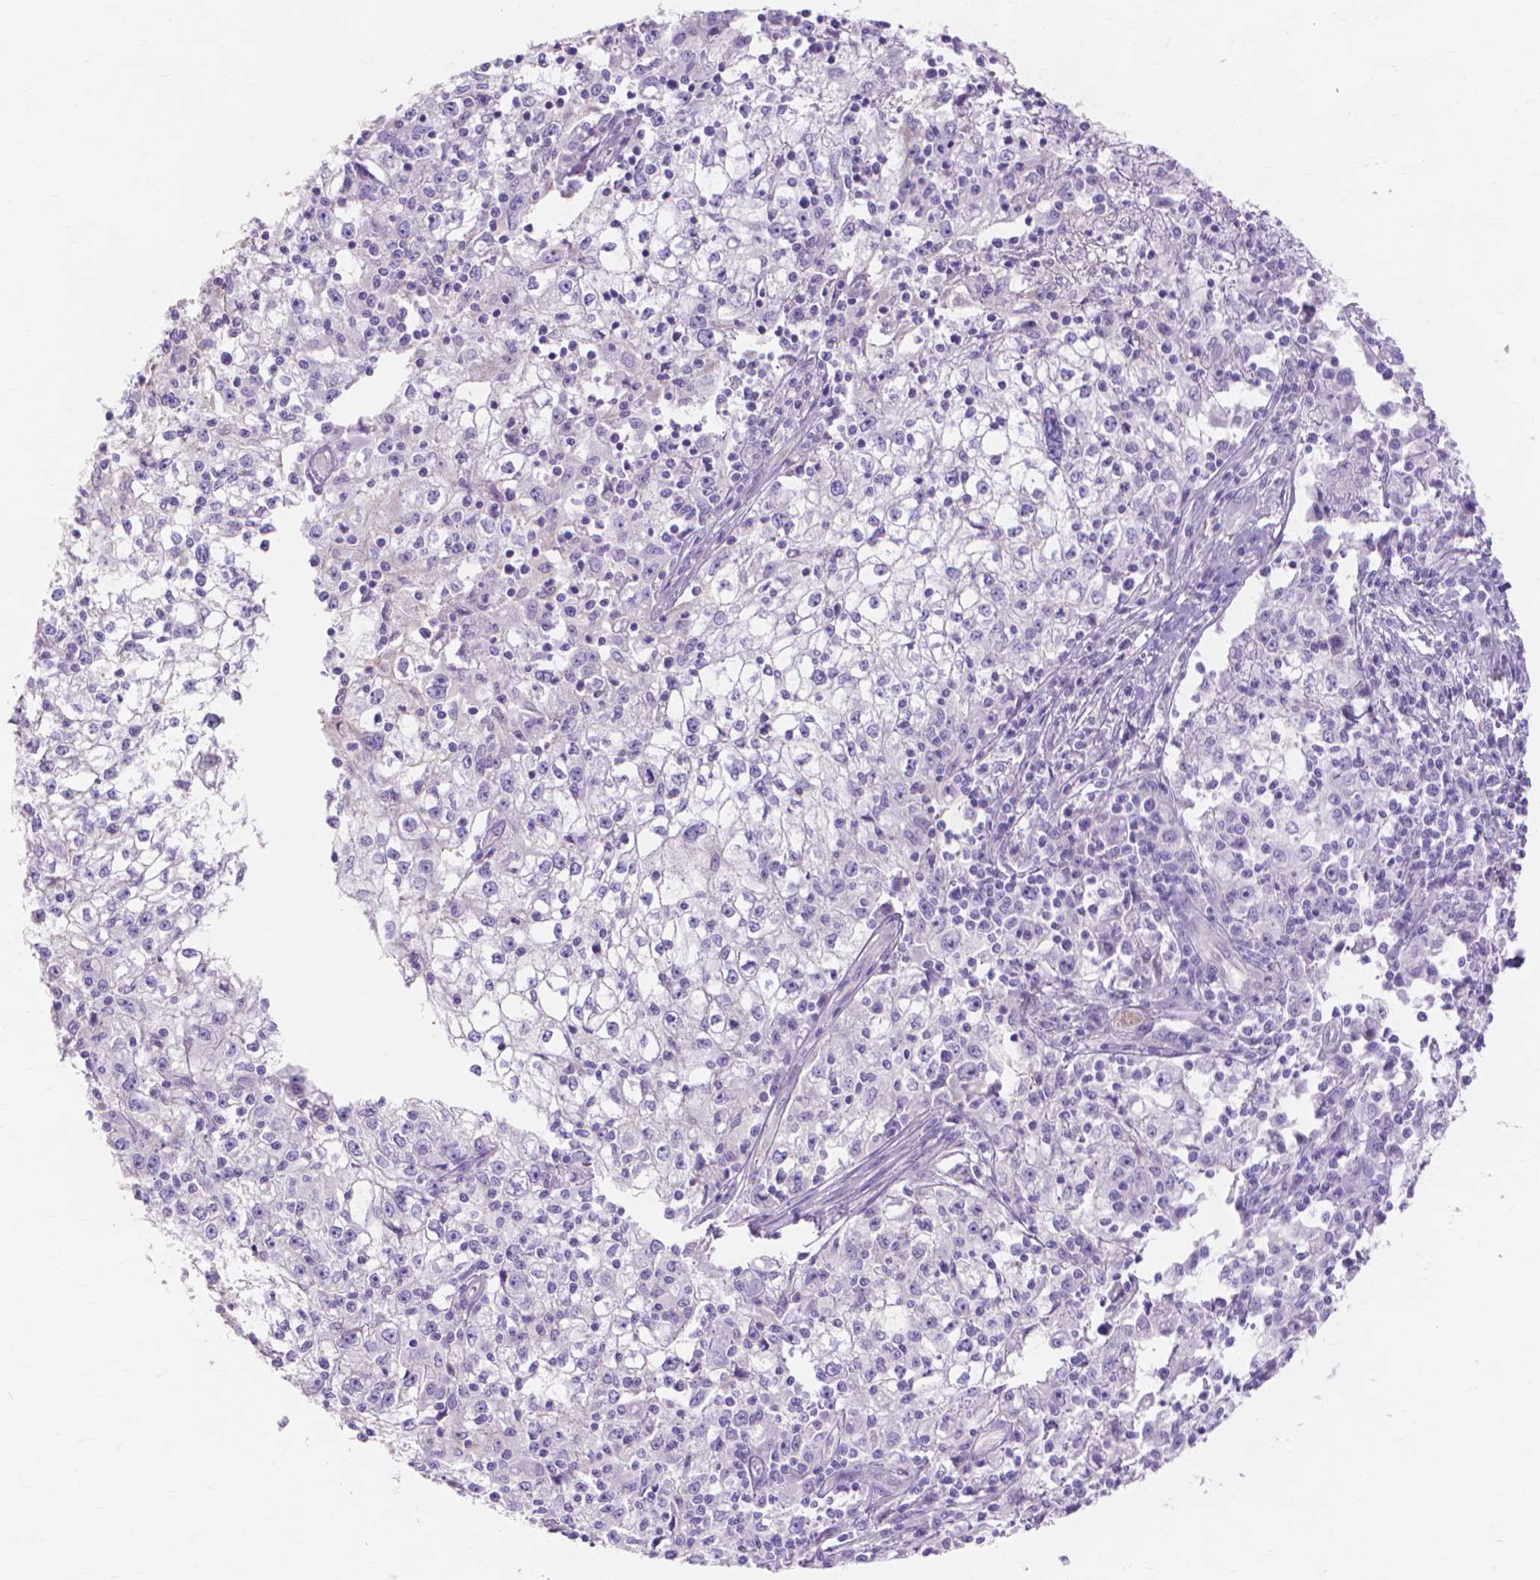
{"staining": {"intensity": "negative", "quantity": "none", "location": "none"}, "tissue": "cervical cancer", "cell_type": "Tumor cells", "image_type": "cancer", "snomed": [{"axis": "morphology", "description": "Squamous cell carcinoma, NOS"}, {"axis": "topography", "description": "Cervix"}], "caption": "A histopathology image of human cervical cancer is negative for staining in tumor cells.", "gene": "MBLAC1", "patient": {"sex": "female", "age": 85}}